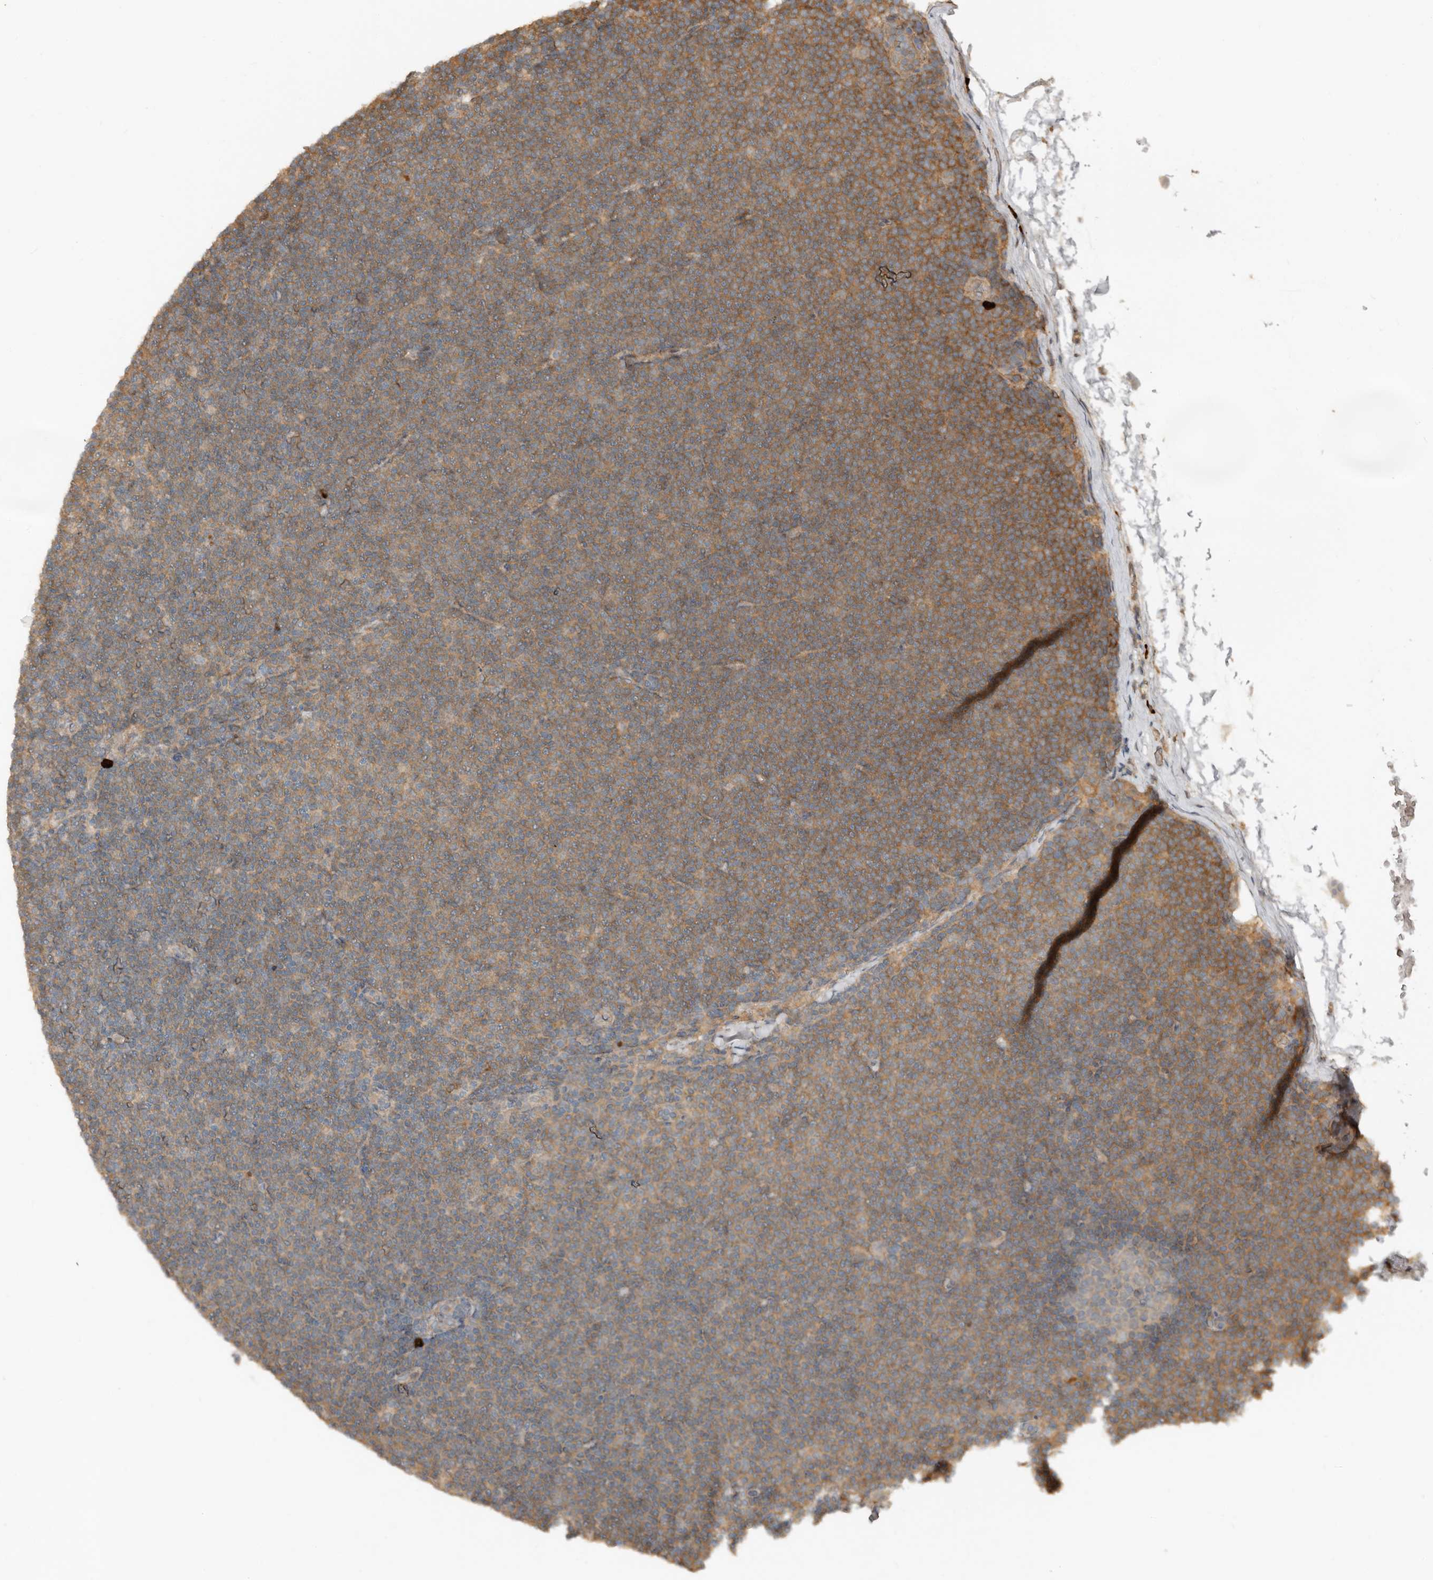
{"staining": {"intensity": "moderate", "quantity": ">75%", "location": "cytoplasmic/membranous"}, "tissue": "lymphoma", "cell_type": "Tumor cells", "image_type": "cancer", "snomed": [{"axis": "morphology", "description": "Malignant lymphoma, non-Hodgkin's type, Low grade"}, {"axis": "topography", "description": "Lymph node"}], "caption": "Human low-grade malignant lymphoma, non-Hodgkin's type stained with a protein marker exhibits moderate staining in tumor cells.", "gene": "TEAD3", "patient": {"sex": "female", "age": 53}}